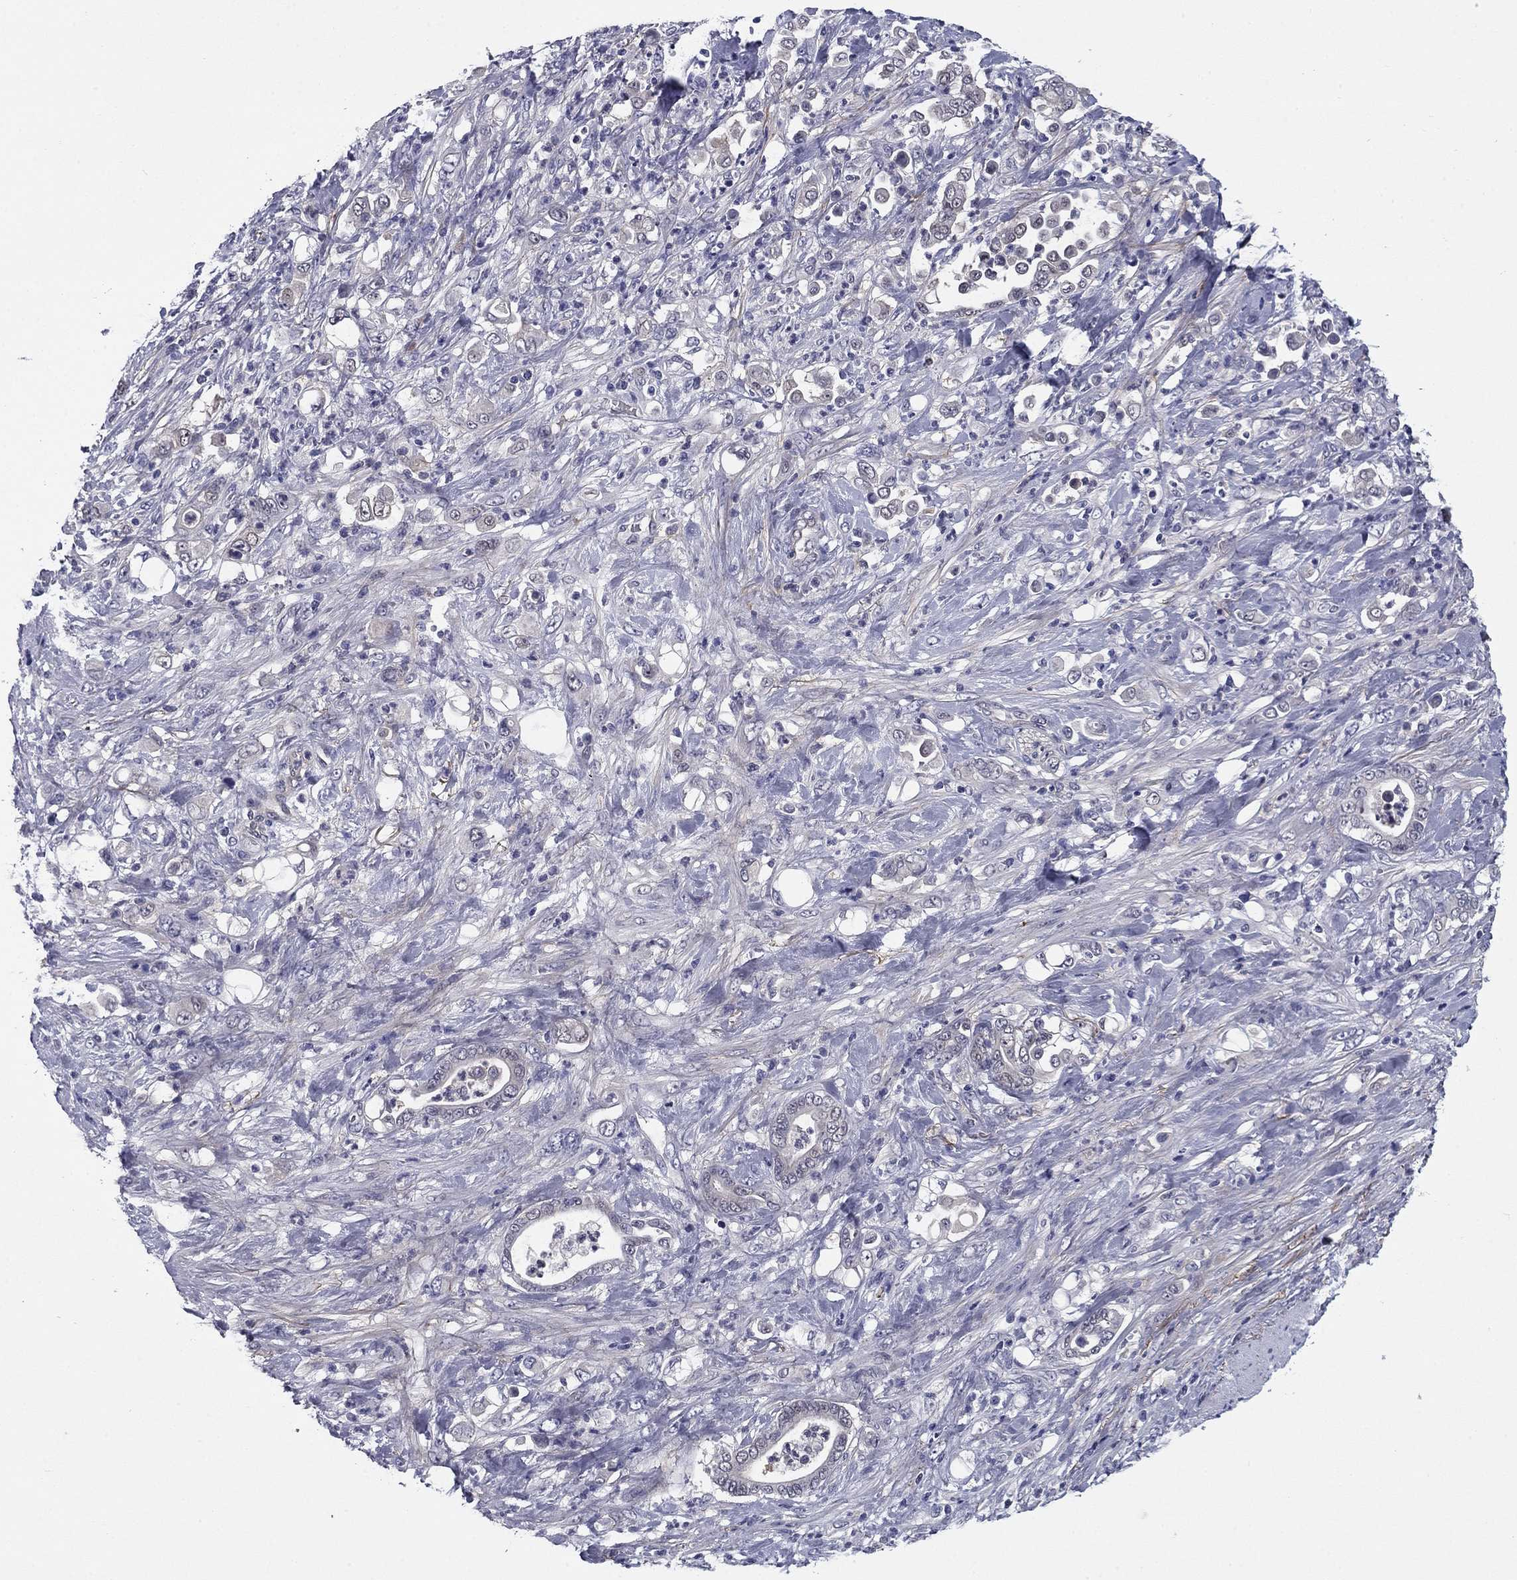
{"staining": {"intensity": "negative", "quantity": "none", "location": "none"}, "tissue": "stomach cancer", "cell_type": "Tumor cells", "image_type": "cancer", "snomed": [{"axis": "morphology", "description": "Adenocarcinoma, NOS"}, {"axis": "topography", "description": "Stomach"}], "caption": "Immunohistochemistry (IHC) micrograph of neoplastic tissue: stomach adenocarcinoma stained with DAB (3,3'-diaminobenzidine) demonstrates no significant protein expression in tumor cells.", "gene": "REXO5", "patient": {"sex": "female", "age": 79}}